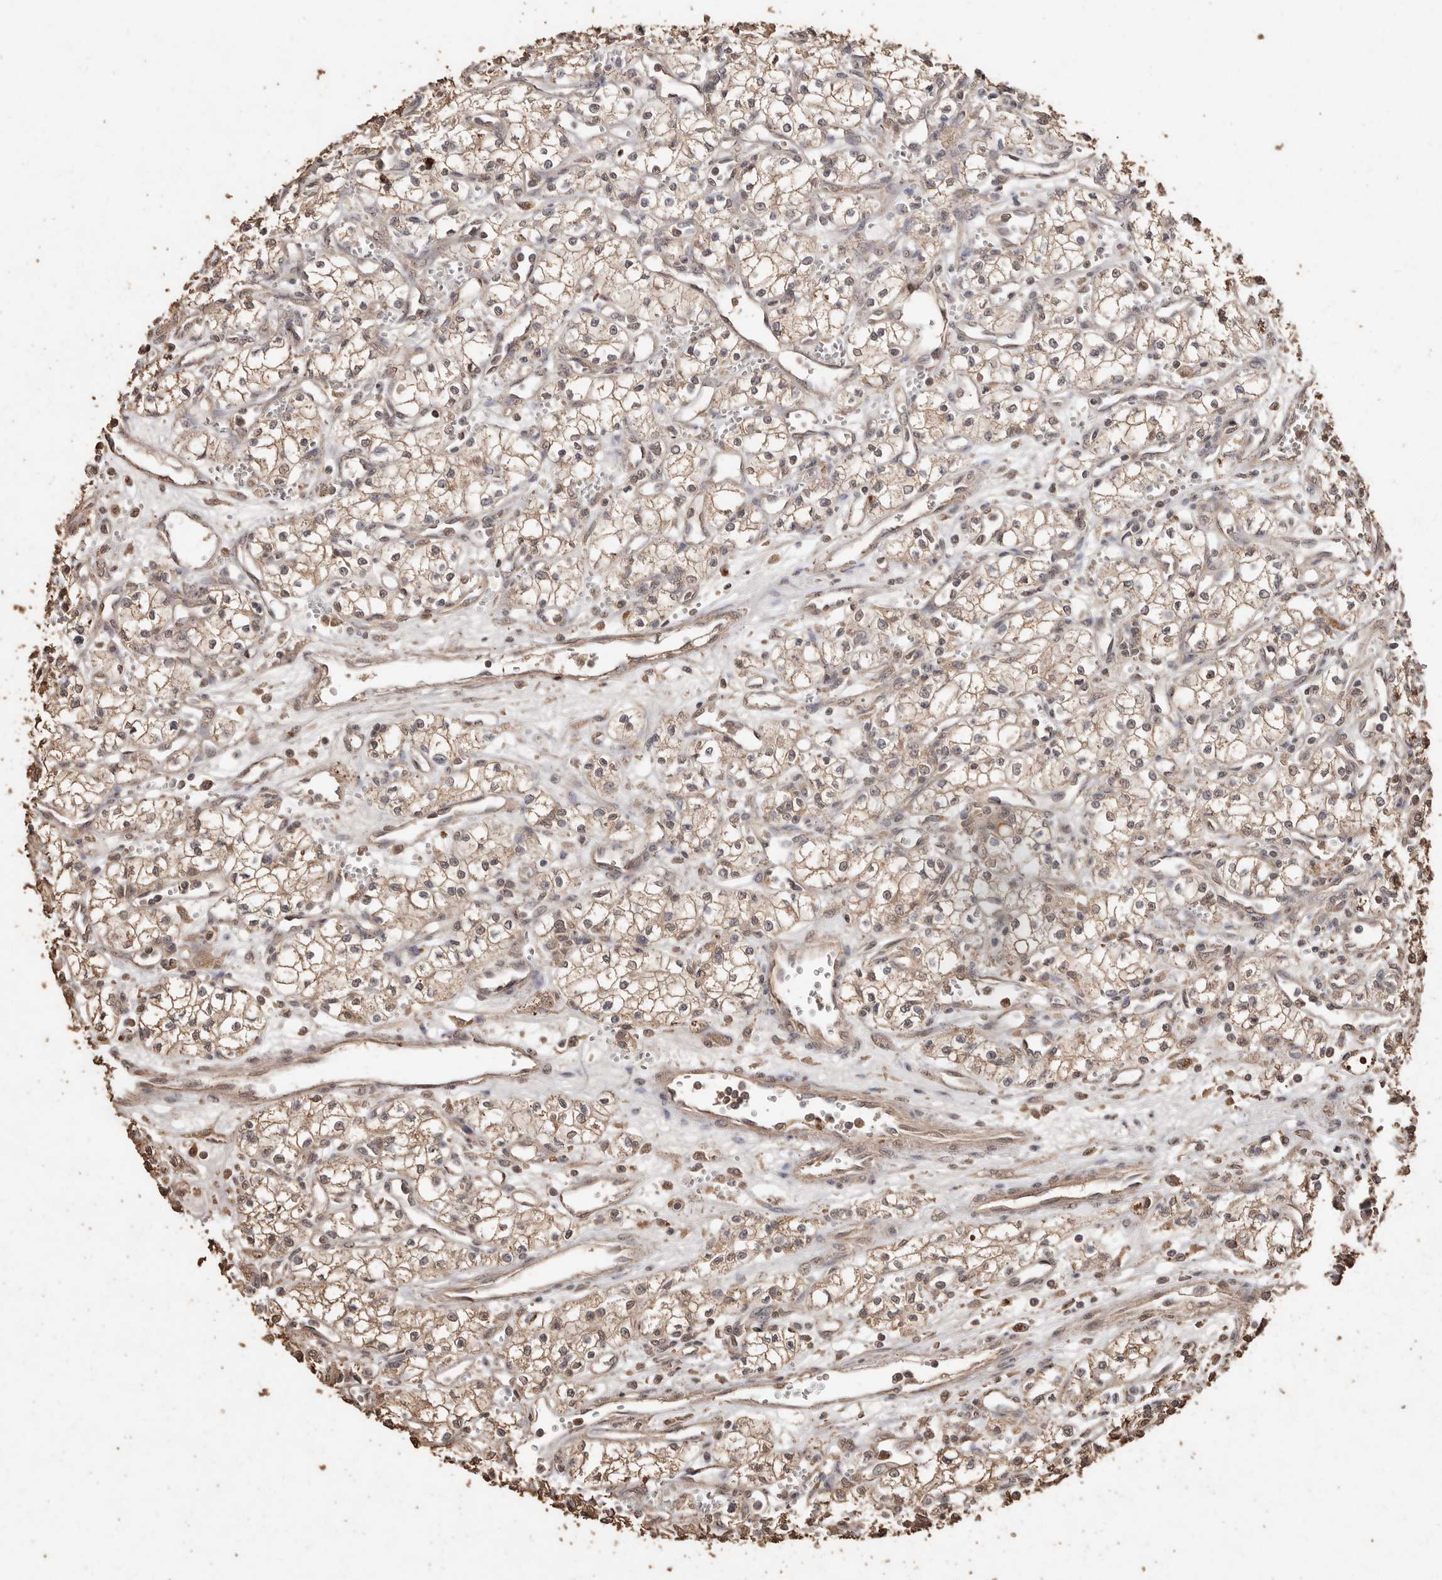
{"staining": {"intensity": "weak", "quantity": ">75%", "location": "cytoplasmic/membranous"}, "tissue": "renal cancer", "cell_type": "Tumor cells", "image_type": "cancer", "snomed": [{"axis": "morphology", "description": "Adenocarcinoma, NOS"}, {"axis": "topography", "description": "Kidney"}], "caption": "Weak cytoplasmic/membranous protein staining is seen in about >75% of tumor cells in renal cancer.", "gene": "PKDCC", "patient": {"sex": "male", "age": 59}}